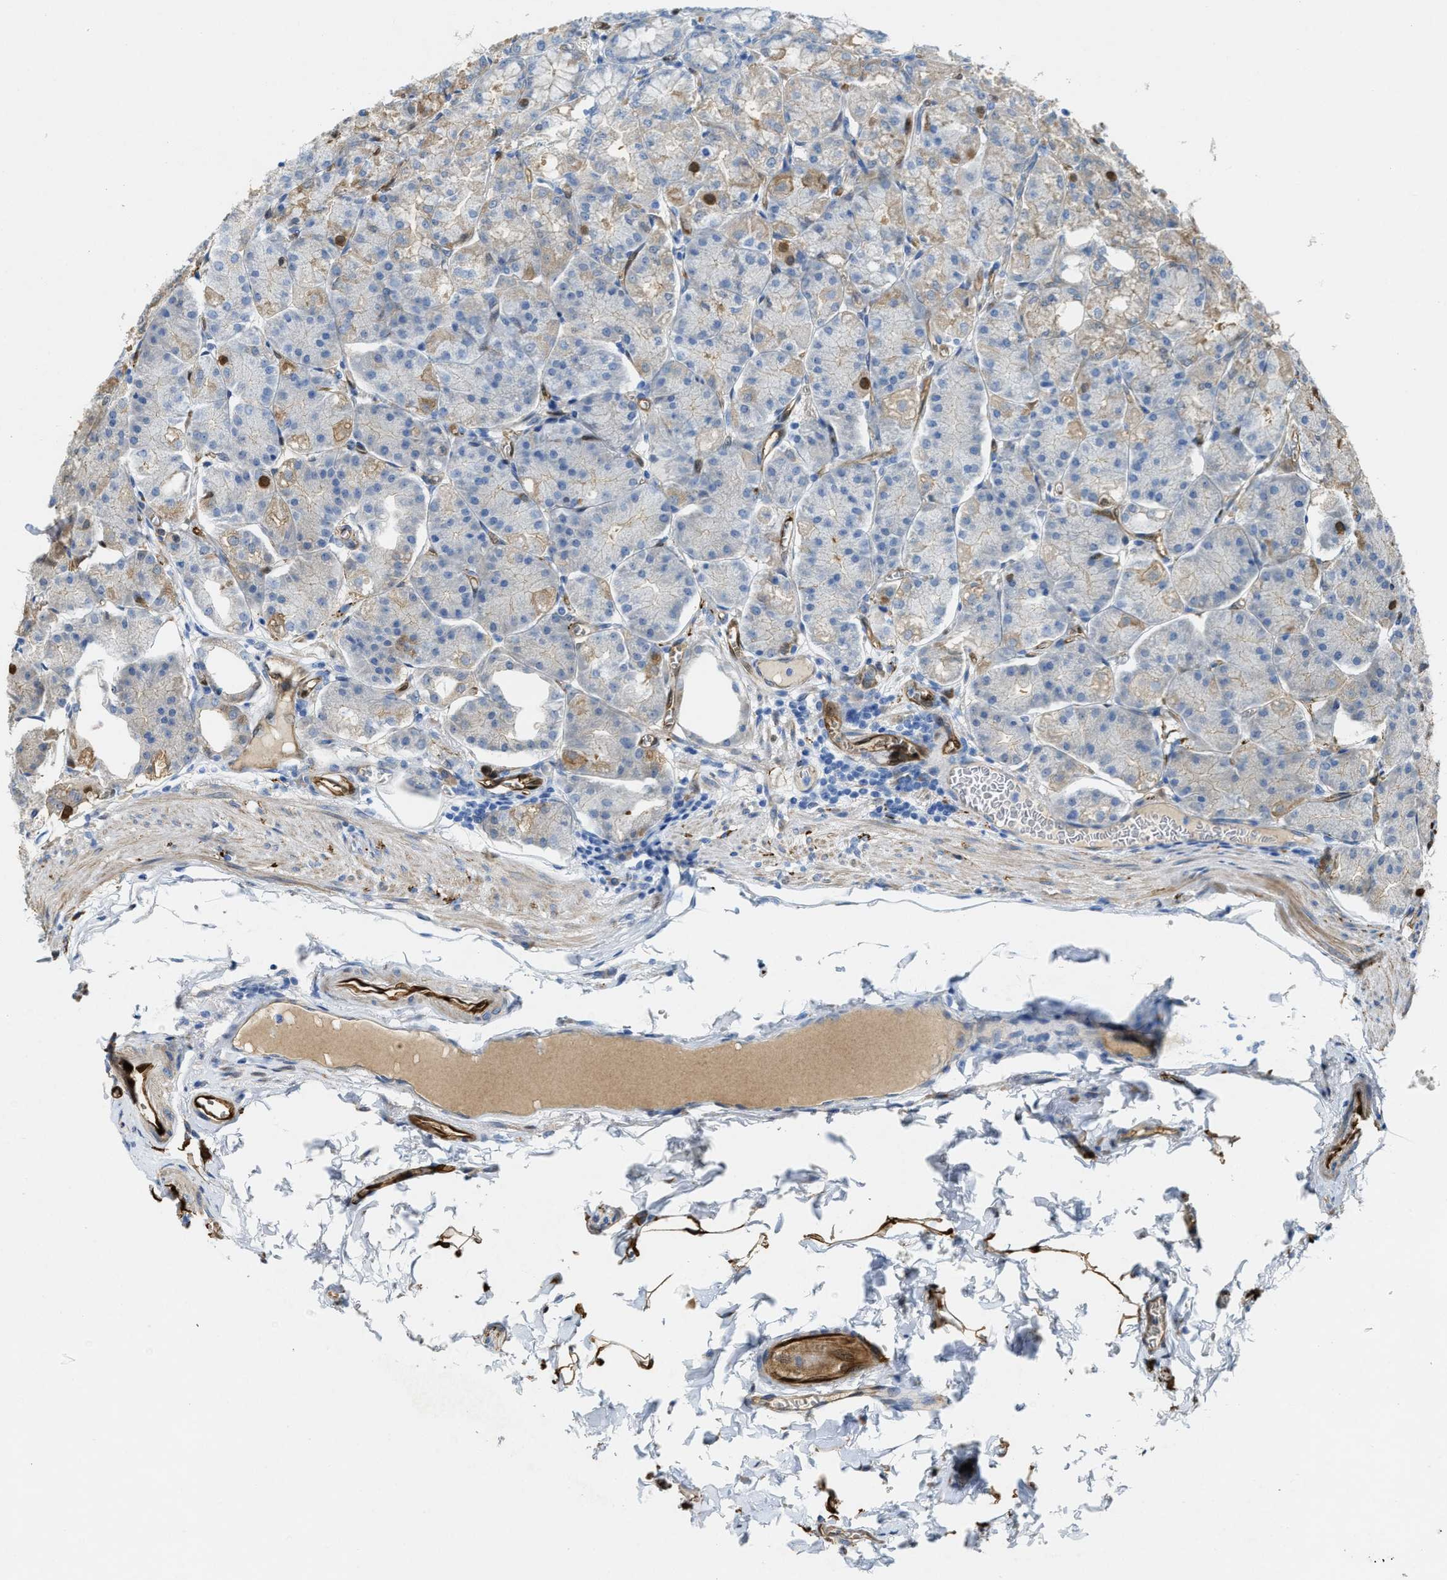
{"staining": {"intensity": "moderate", "quantity": "<25%", "location": "cytoplasmic/membranous,nuclear"}, "tissue": "stomach", "cell_type": "Glandular cells", "image_type": "normal", "snomed": [{"axis": "morphology", "description": "Normal tissue, NOS"}, {"axis": "topography", "description": "Stomach, lower"}], "caption": "IHC of unremarkable stomach exhibits low levels of moderate cytoplasmic/membranous,nuclear staining in about <25% of glandular cells.", "gene": "ASS1", "patient": {"sex": "male", "age": 71}}